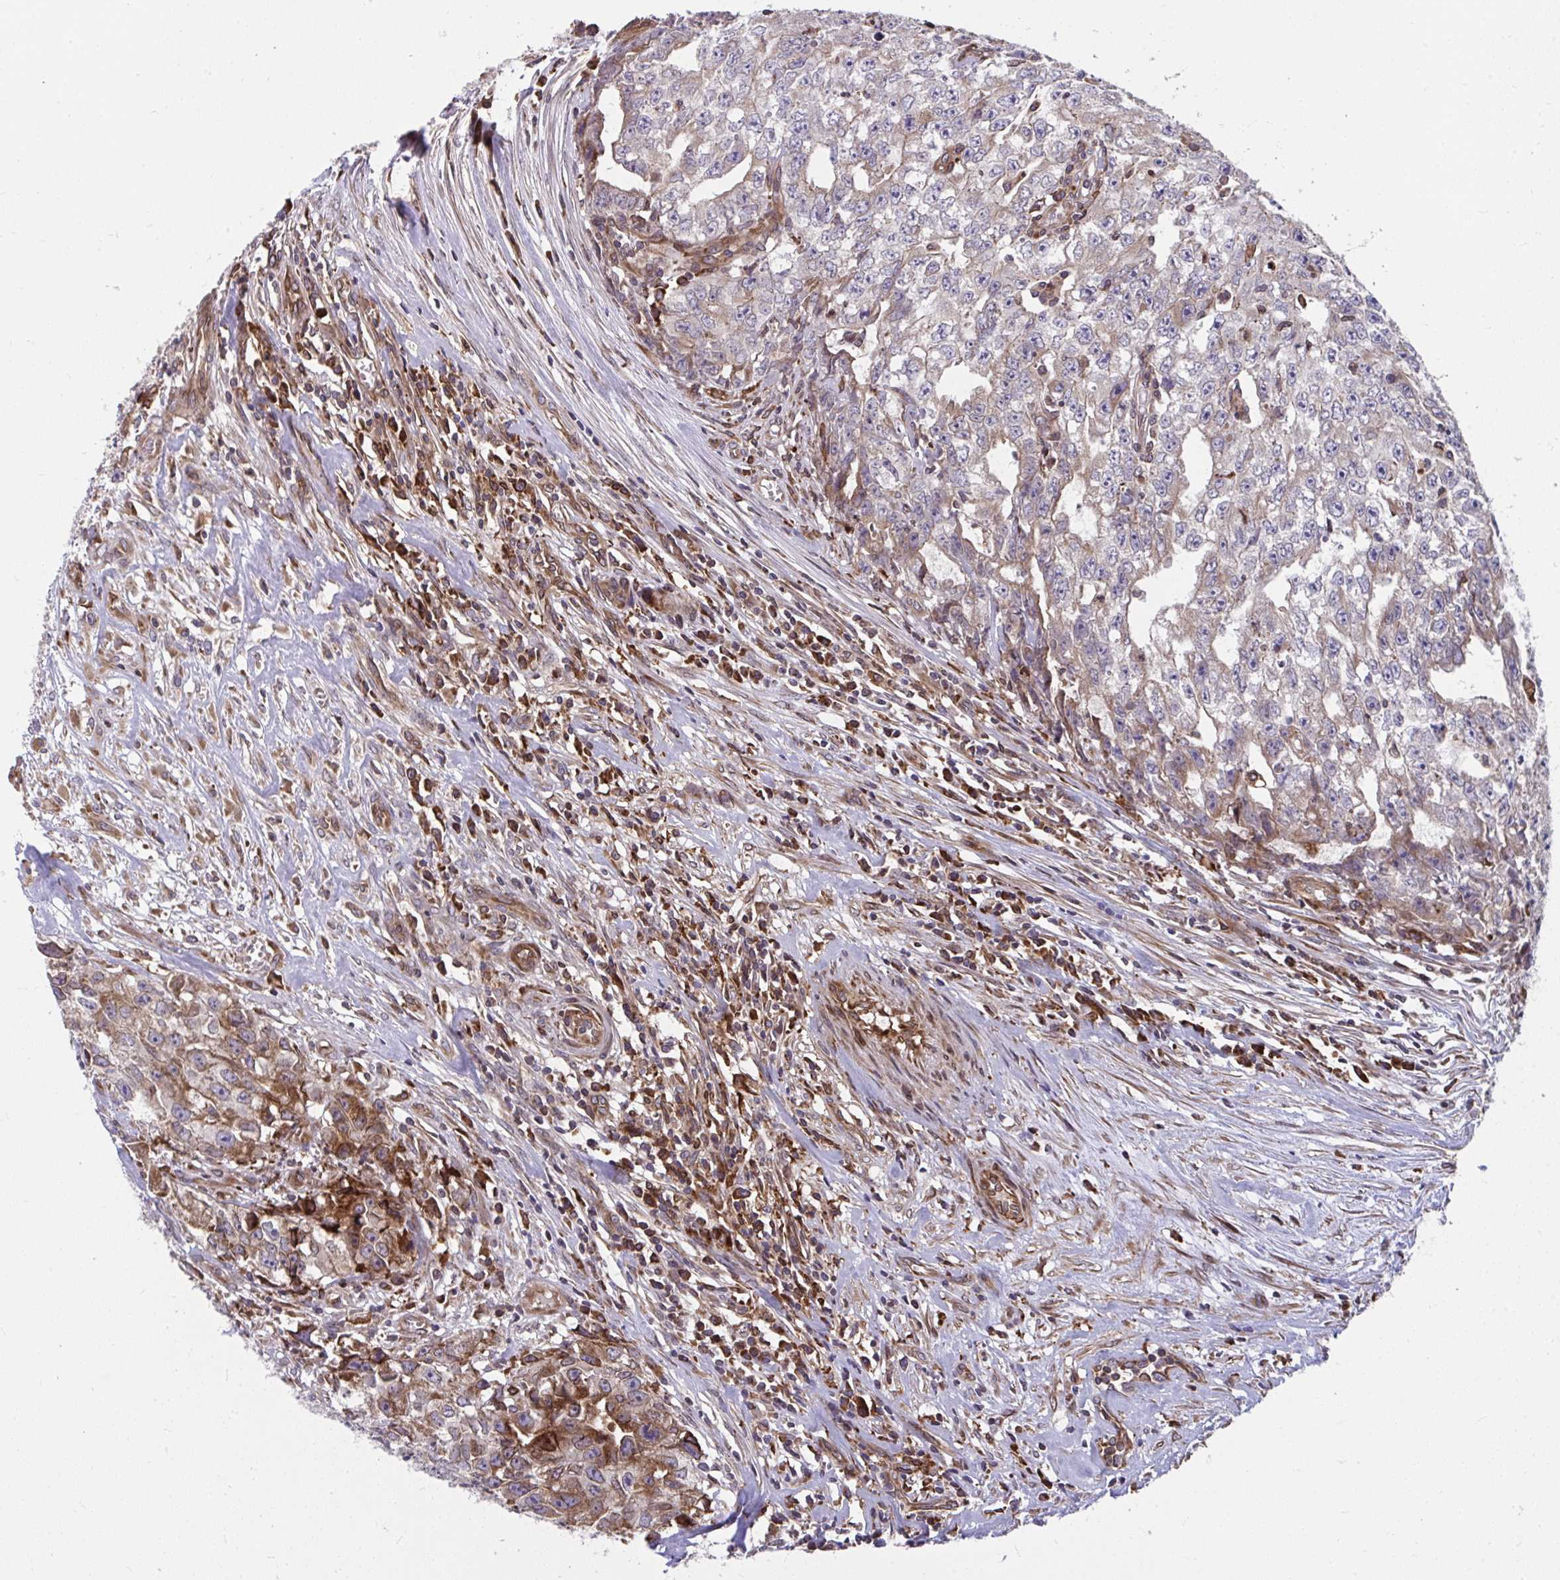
{"staining": {"intensity": "weak", "quantity": "<25%", "location": "cytoplasmic/membranous"}, "tissue": "testis cancer", "cell_type": "Tumor cells", "image_type": "cancer", "snomed": [{"axis": "morphology", "description": "Carcinoma, Embryonal, NOS"}, {"axis": "morphology", "description": "Teratoma, malignant, NOS"}, {"axis": "topography", "description": "Testis"}], "caption": "Immunohistochemistry (IHC) histopathology image of teratoma (malignant) (testis) stained for a protein (brown), which displays no positivity in tumor cells. Brightfield microscopy of IHC stained with DAB (brown) and hematoxylin (blue), captured at high magnification.", "gene": "STIM2", "patient": {"sex": "male", "age": 24}}